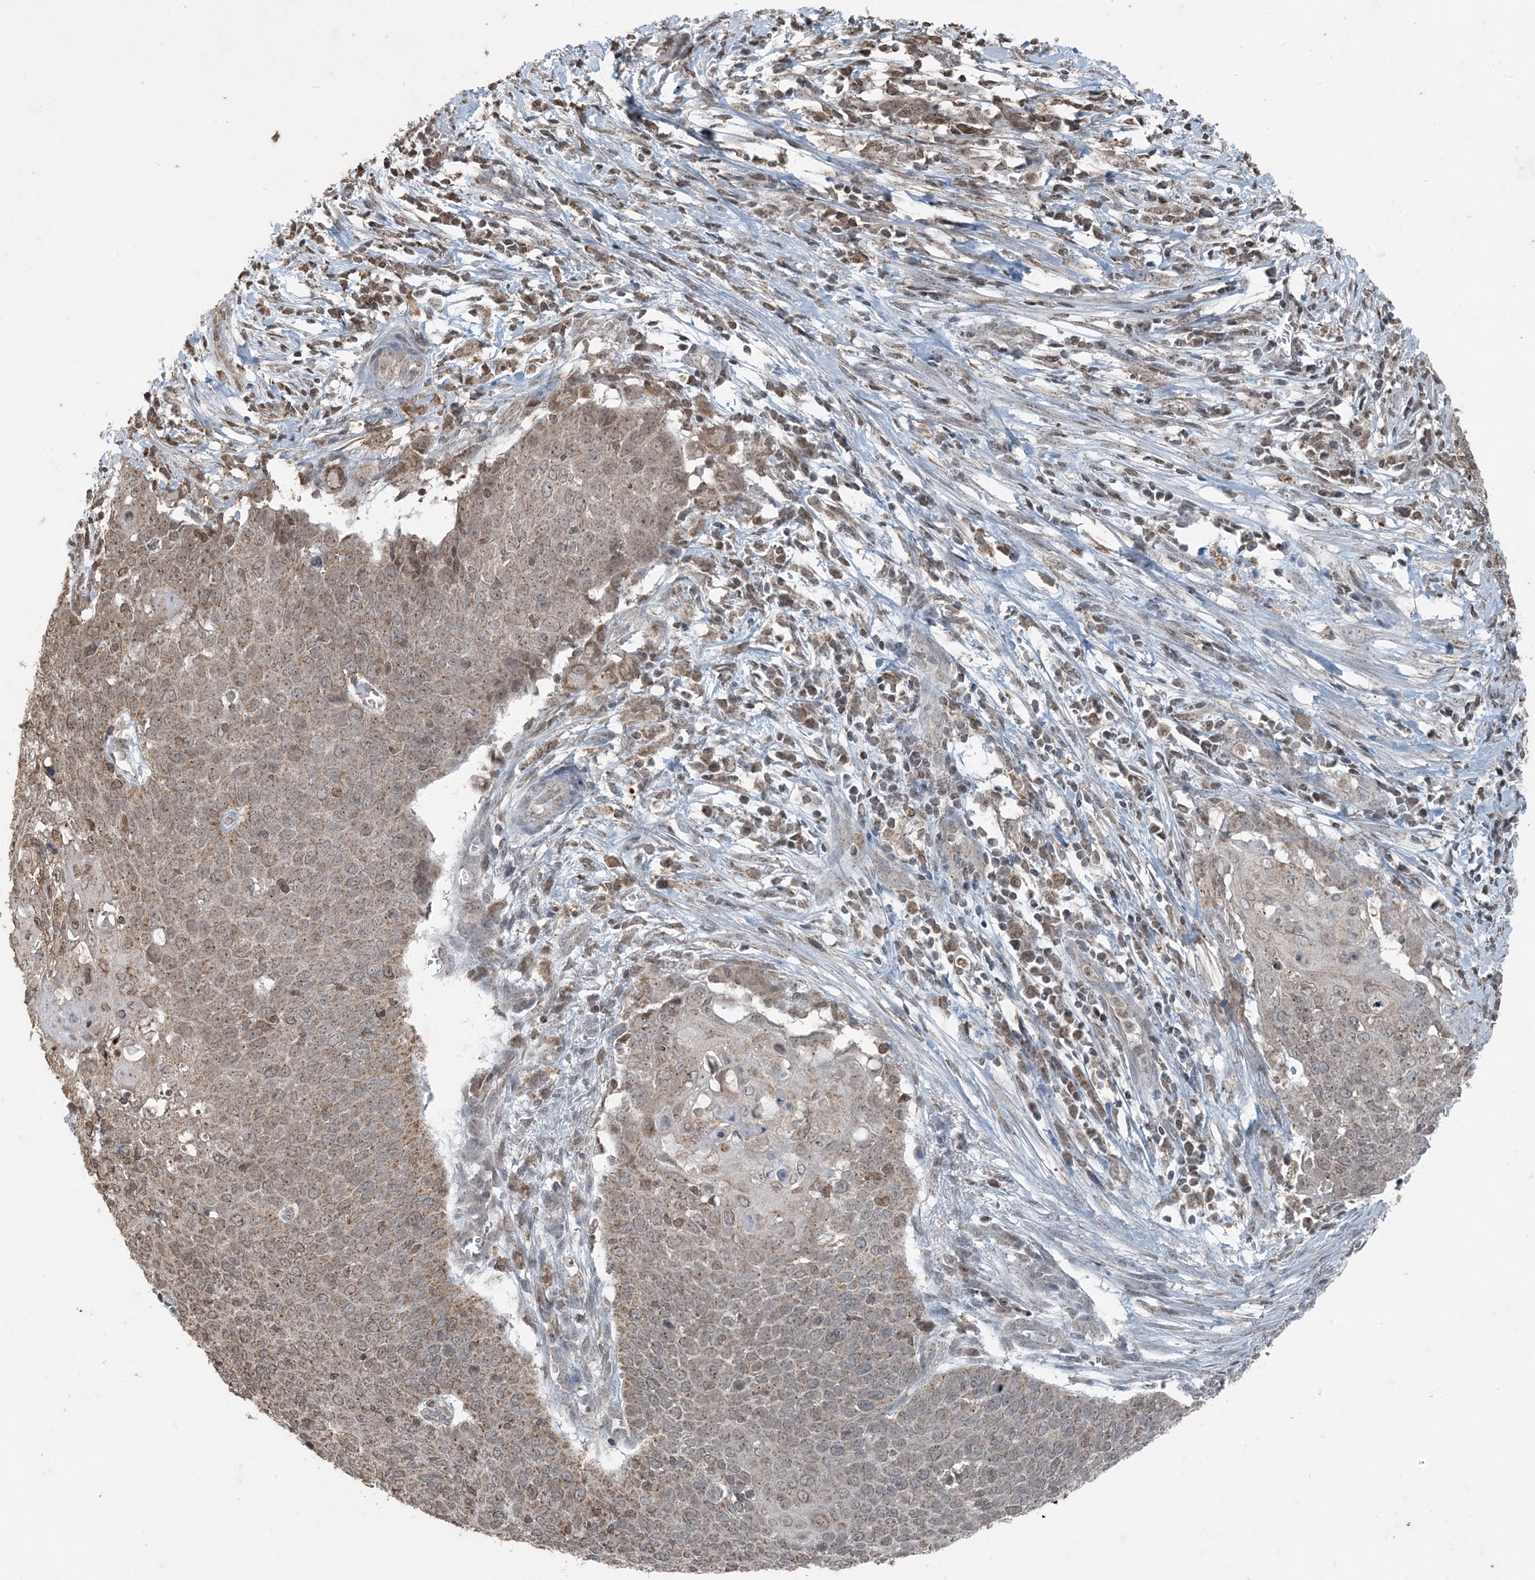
{"staining": {"intensity": "moderate", "quantity": ">75%", "location": "cytoplasmic/membranous,nuclear"}, "tissue": "cervical cancer", "cell_type": "Tumor cells", "image_type": "cancer", "snomed": [{"axis": "morphology", "description": "Squamous cell carcinoma, NOS"}, {"axis": "topography", "description": "Cervix"}], "caption": "Squamous cell carcinoma (cervical) stained with DAB immunohistochemistry (IHC) demonstrates medium levels of moderate cytoplasmic/membranous and nuclear expression in approximately >75% of tumor cells. (Stains: DAB in brown, nuclei in blue, Microscopy: brightfield microscopy at high magnification).", "gene": "GNL1", "patient": {"sex": "female", "age": 39}}